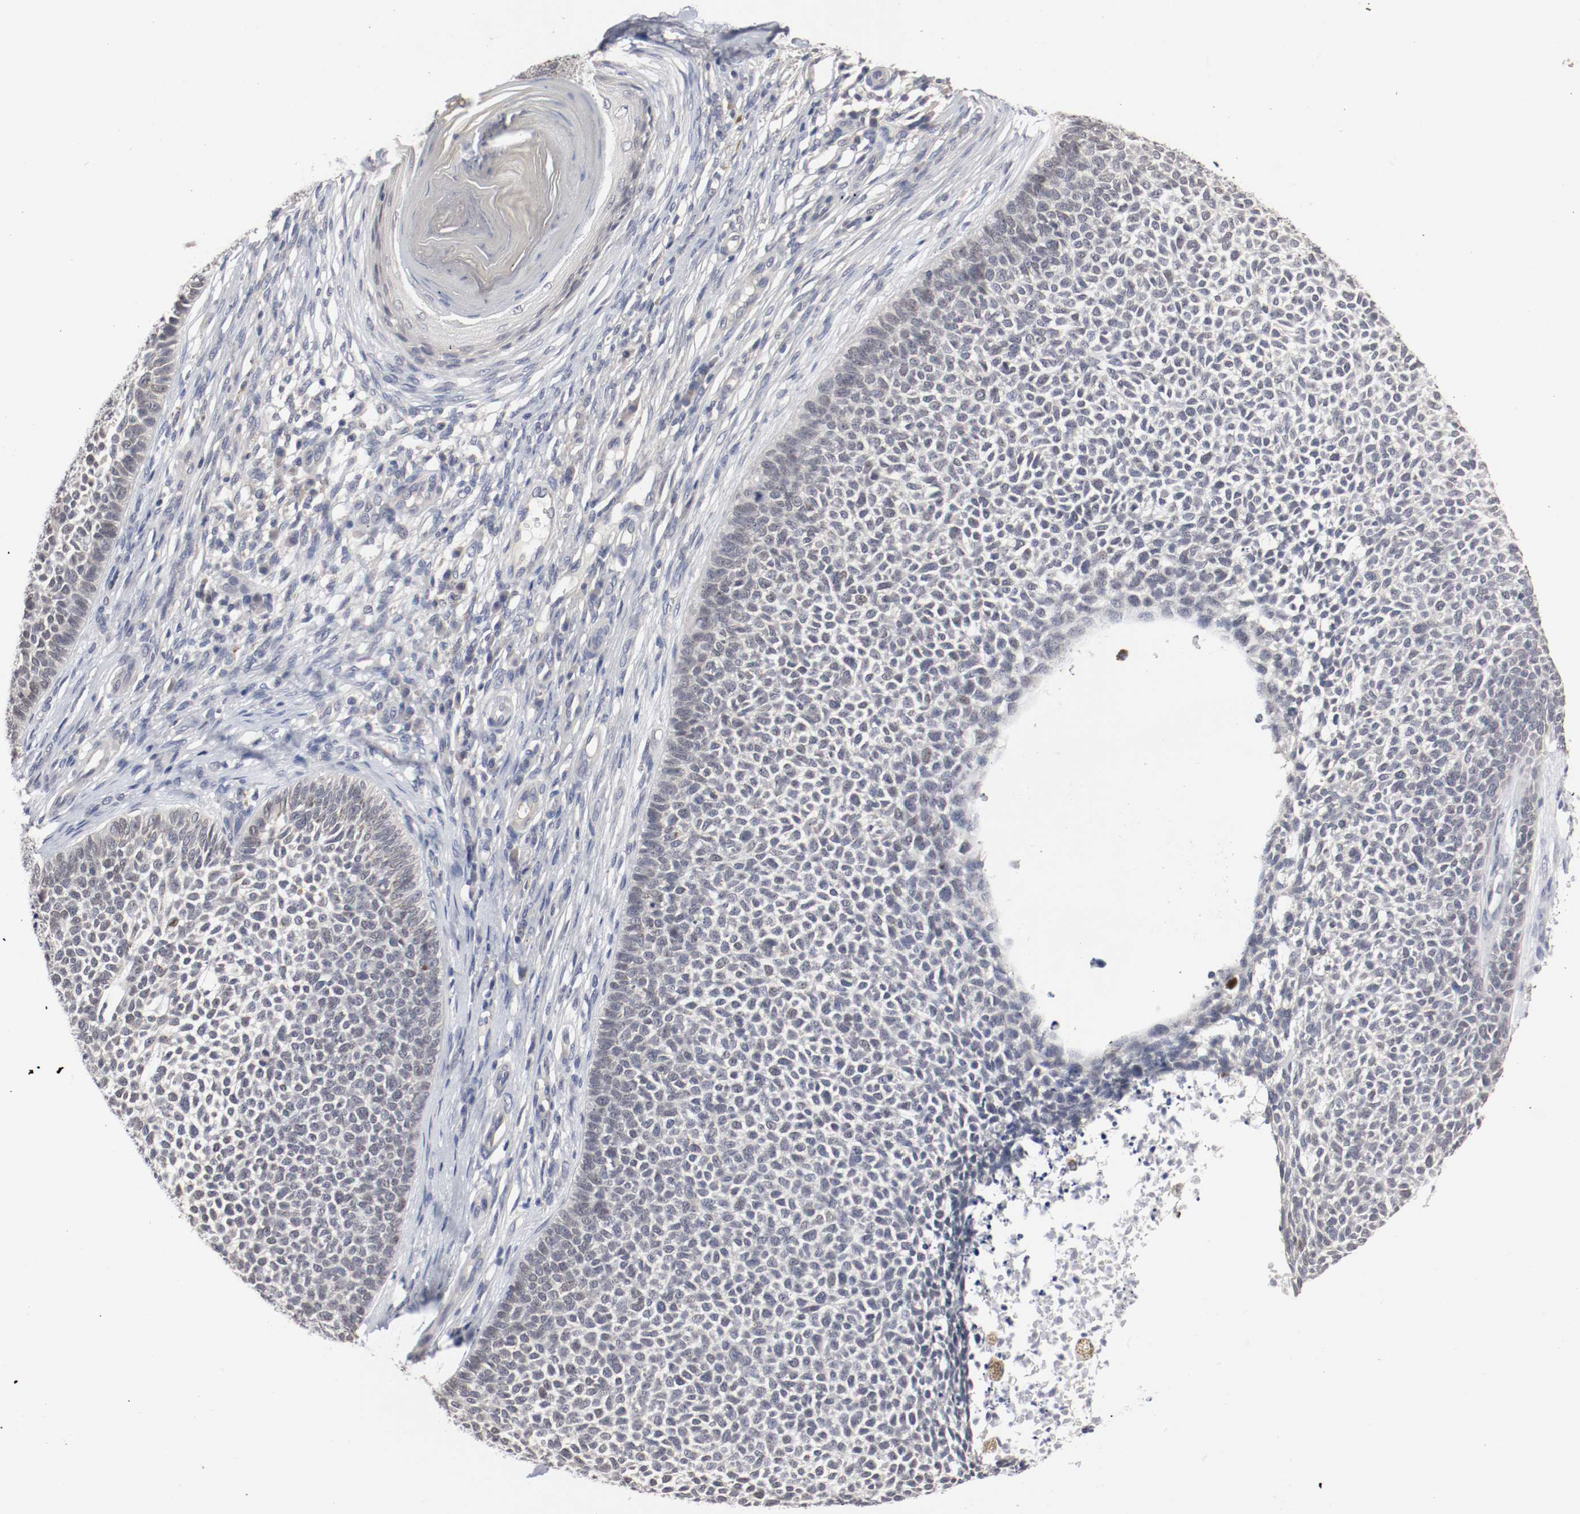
{"staining": {"intensity": "negative", "quantity": "none", "location": "none"}, "tissue": "skin cancer", "cell_type": "Tumor cells", "image_type": "cancer", "snomed": [{"axis": "morphology", "description": "Basal cell carcinoma"}, {"axis": "topography", "description": "Skin"}], "caption": "Tumor cells are negative for protein expression in human basal cell carcinoma (skin).", "gene": "CEBPE", "patient": {"sex": "female", "age": 84}}